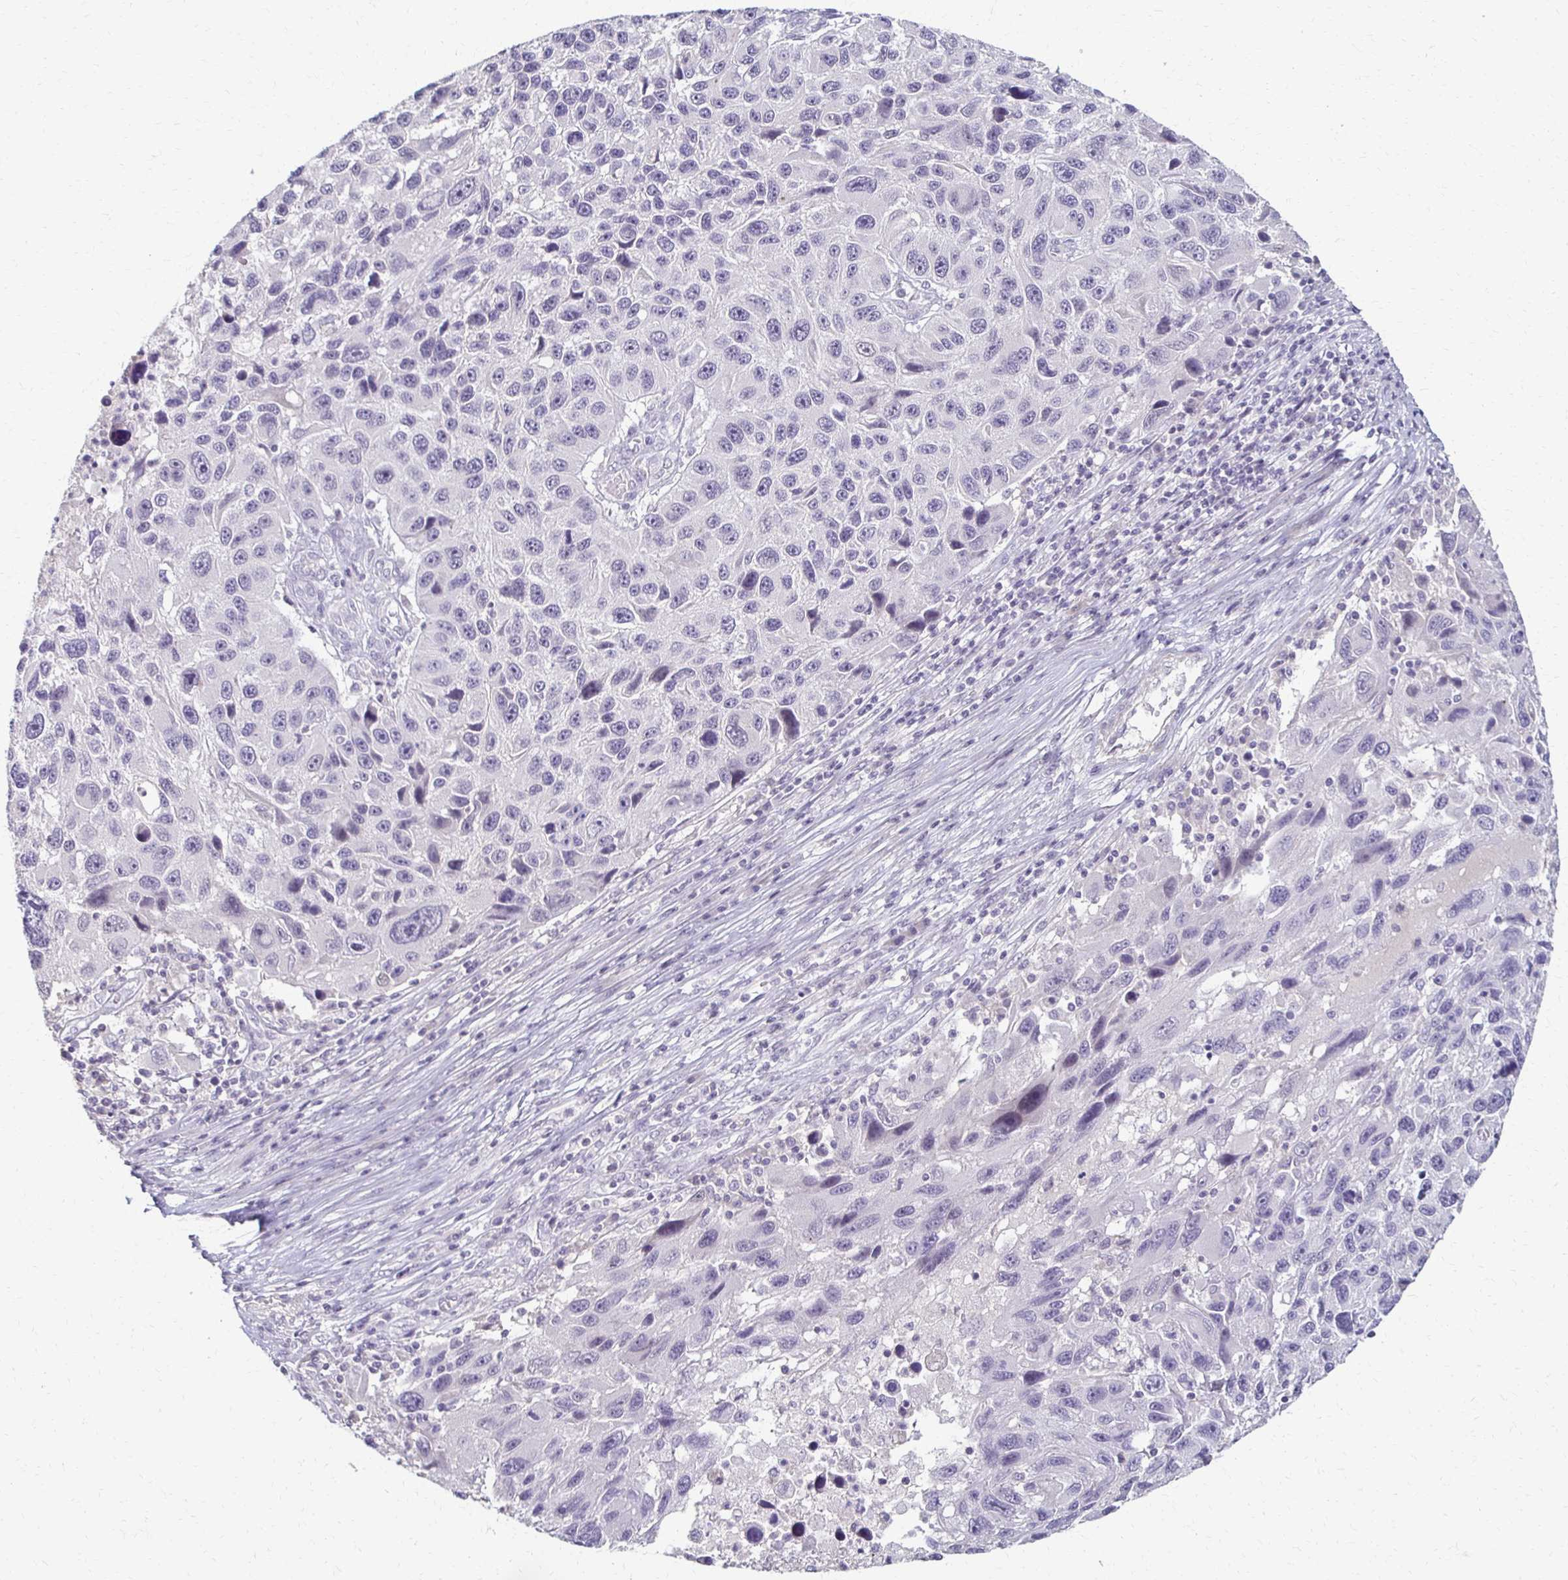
{"staining": {"intensity": "negative", "quantity": "none", "location": "none"}, "tissue": "melanoma", "cell_type": "Tumor cells", "image_type": "cancer", "snomed": [{"axis": "morphology", "description": "Malignant melanoma, NOS"}, {"axis": "topography", "description": "Skin"}], "caption": "The photomicrograph displays no staining of tumor cells in malignant melanoma. Brightfield microscopy of immunohistochemistry (IHC) stained with DAB (3,3'-diaminobenzidine) (brown) and hematoxylin (blue), captured at high magnification.", "gene": "FOXO4", "patient": {"sex": "male", "age": 53}}